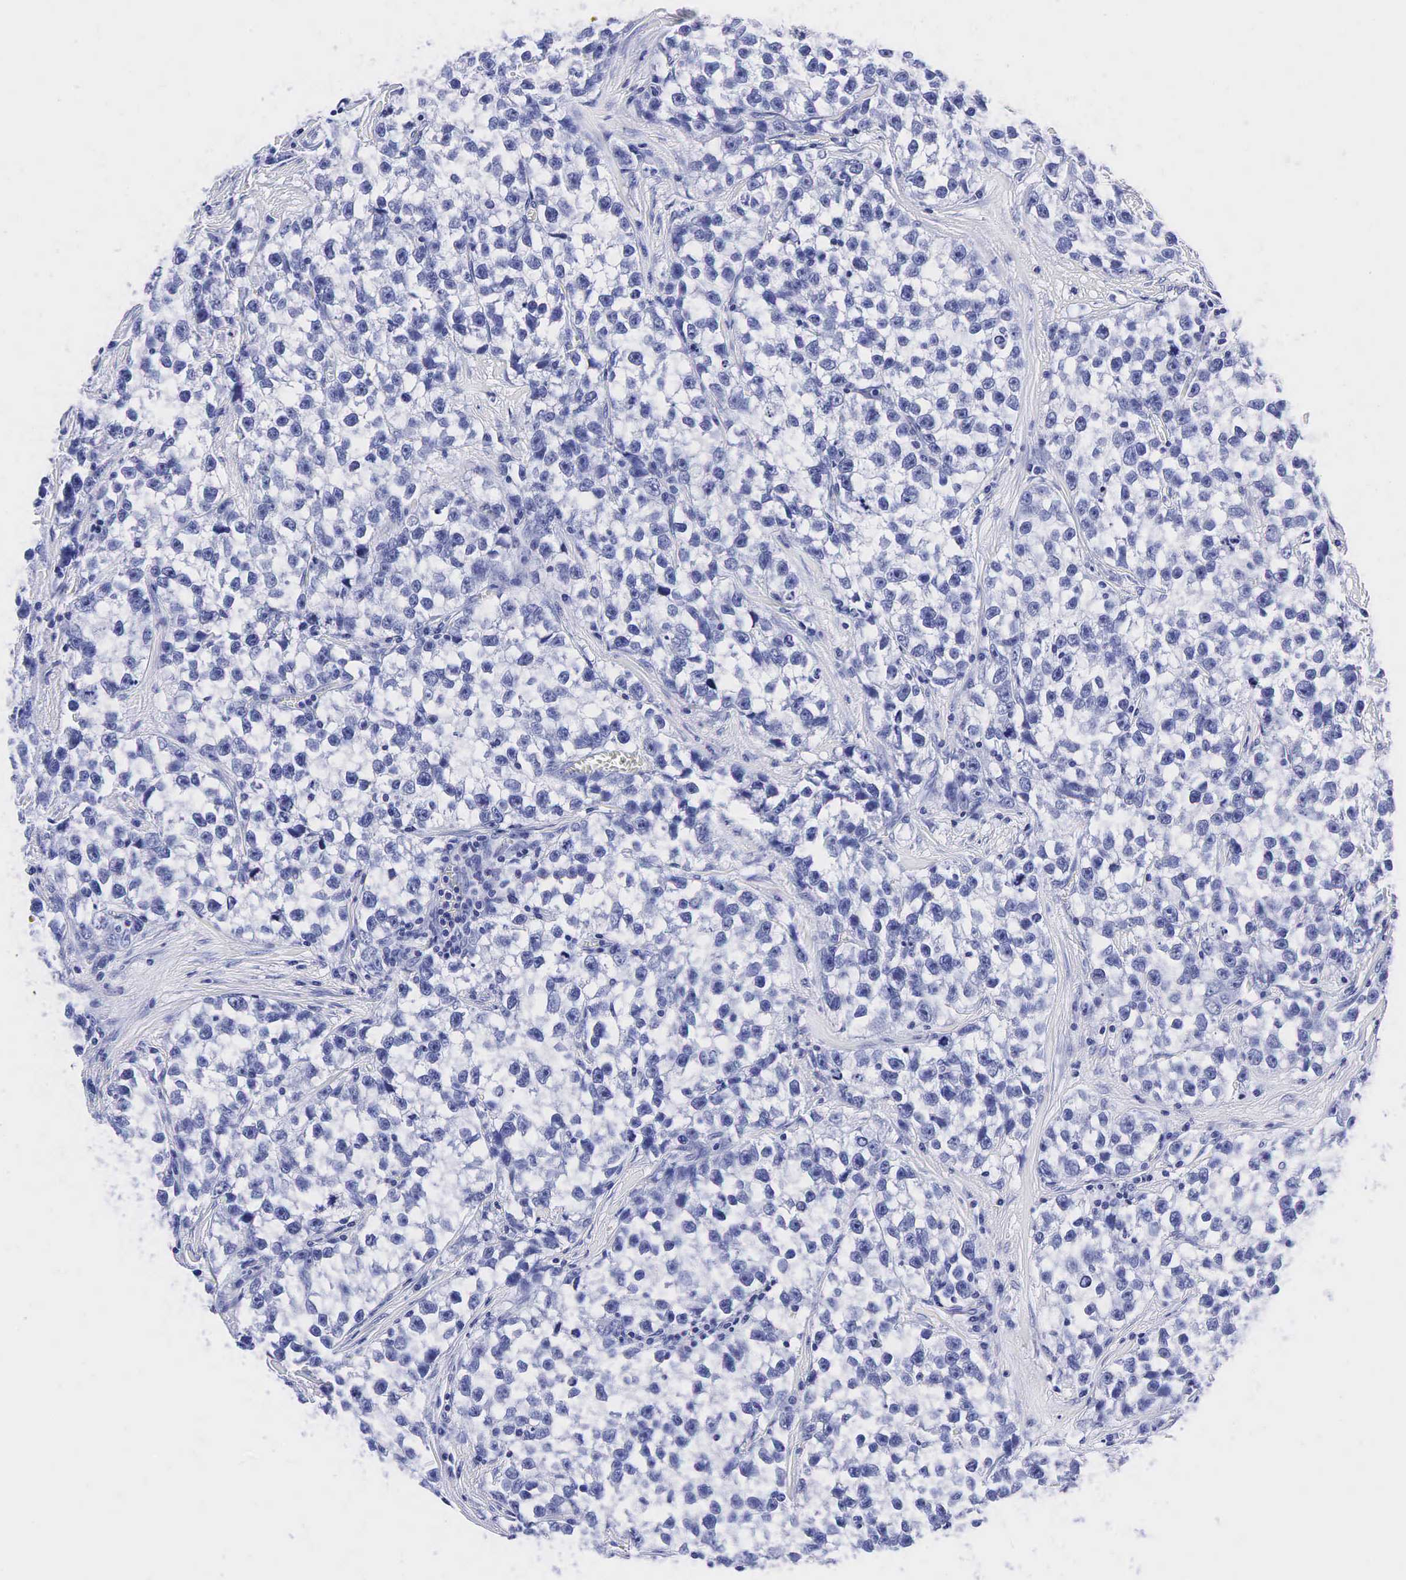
{"staining": {"intensity": "negative", "quantity": "none", "location": "none"}, "tissue": "testis cancer", "cell_type": "Tumor cells", "image_type": "cancer", "snomed": [{"axis": "morphology", "description": "Seminoma, NOS"}, {"axis": "morphology", "description": "Carcinoma, Embryonal, NOS"}, {"axis": "topography", "description": "Testis"}], "caption": "Tumor cells show no significant positivity in testis cancer (embryonal carcinoma).", "gene": "KLK3", "patient": {"sex": "male", "age": 30}}